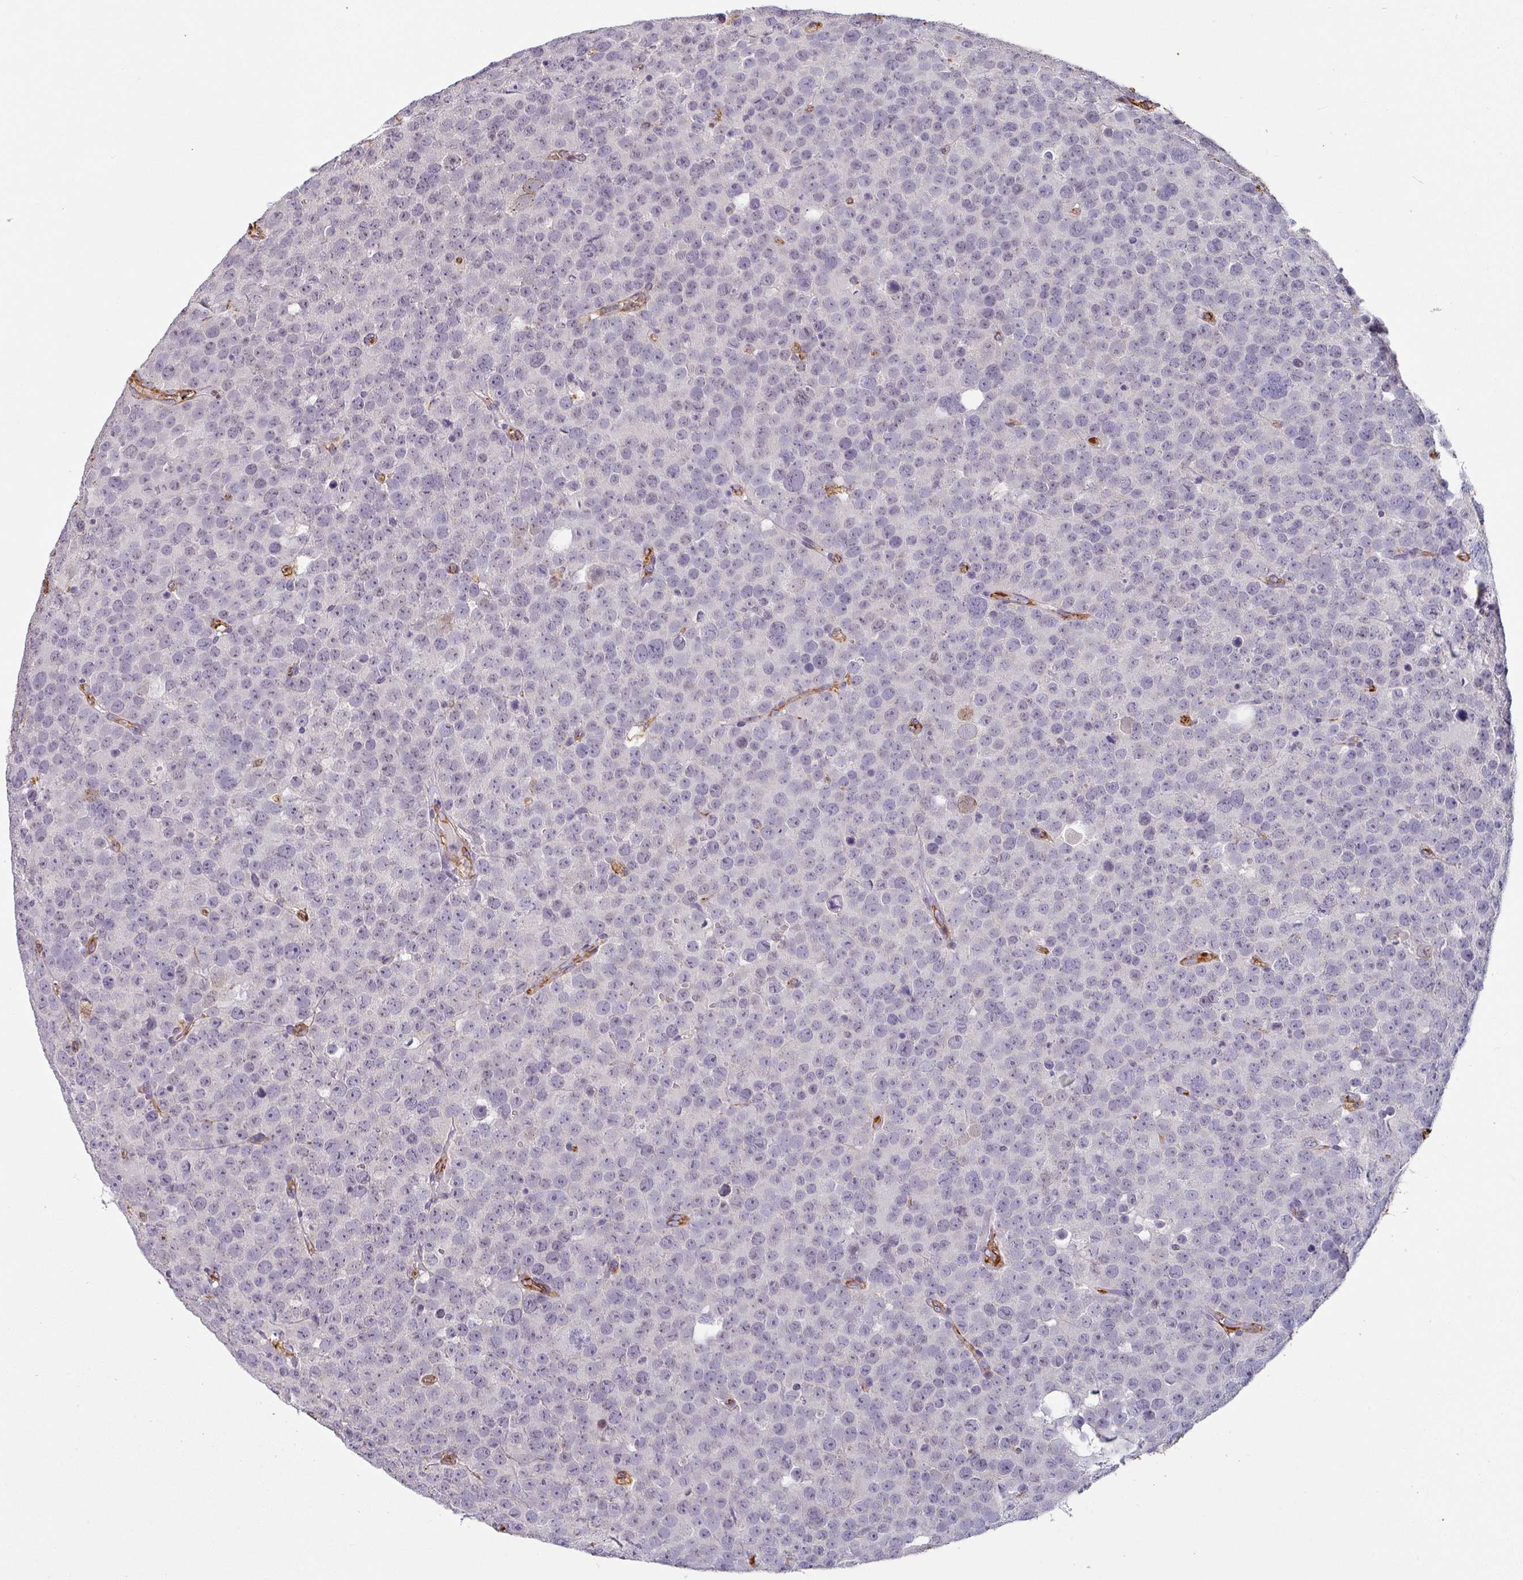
{"staining": {"intensity": "negative", "quantity": "none", "location": "none"}, "tissue": "testis cancer", "cell_type": "Tumor cells", "image_type": "cancer", "snomed": [{"axis": "morphology", "description": "Seminoma, NOS"}, {"axis": "topography", "description": "Testis"}], "caption": "This is an immunohistochemistry photomicrograph of testis cancer (seminoma). There is no expression in tumor cells.", "gene": "ZNF280C", "patient": {"sex": "male", "age": 71}}